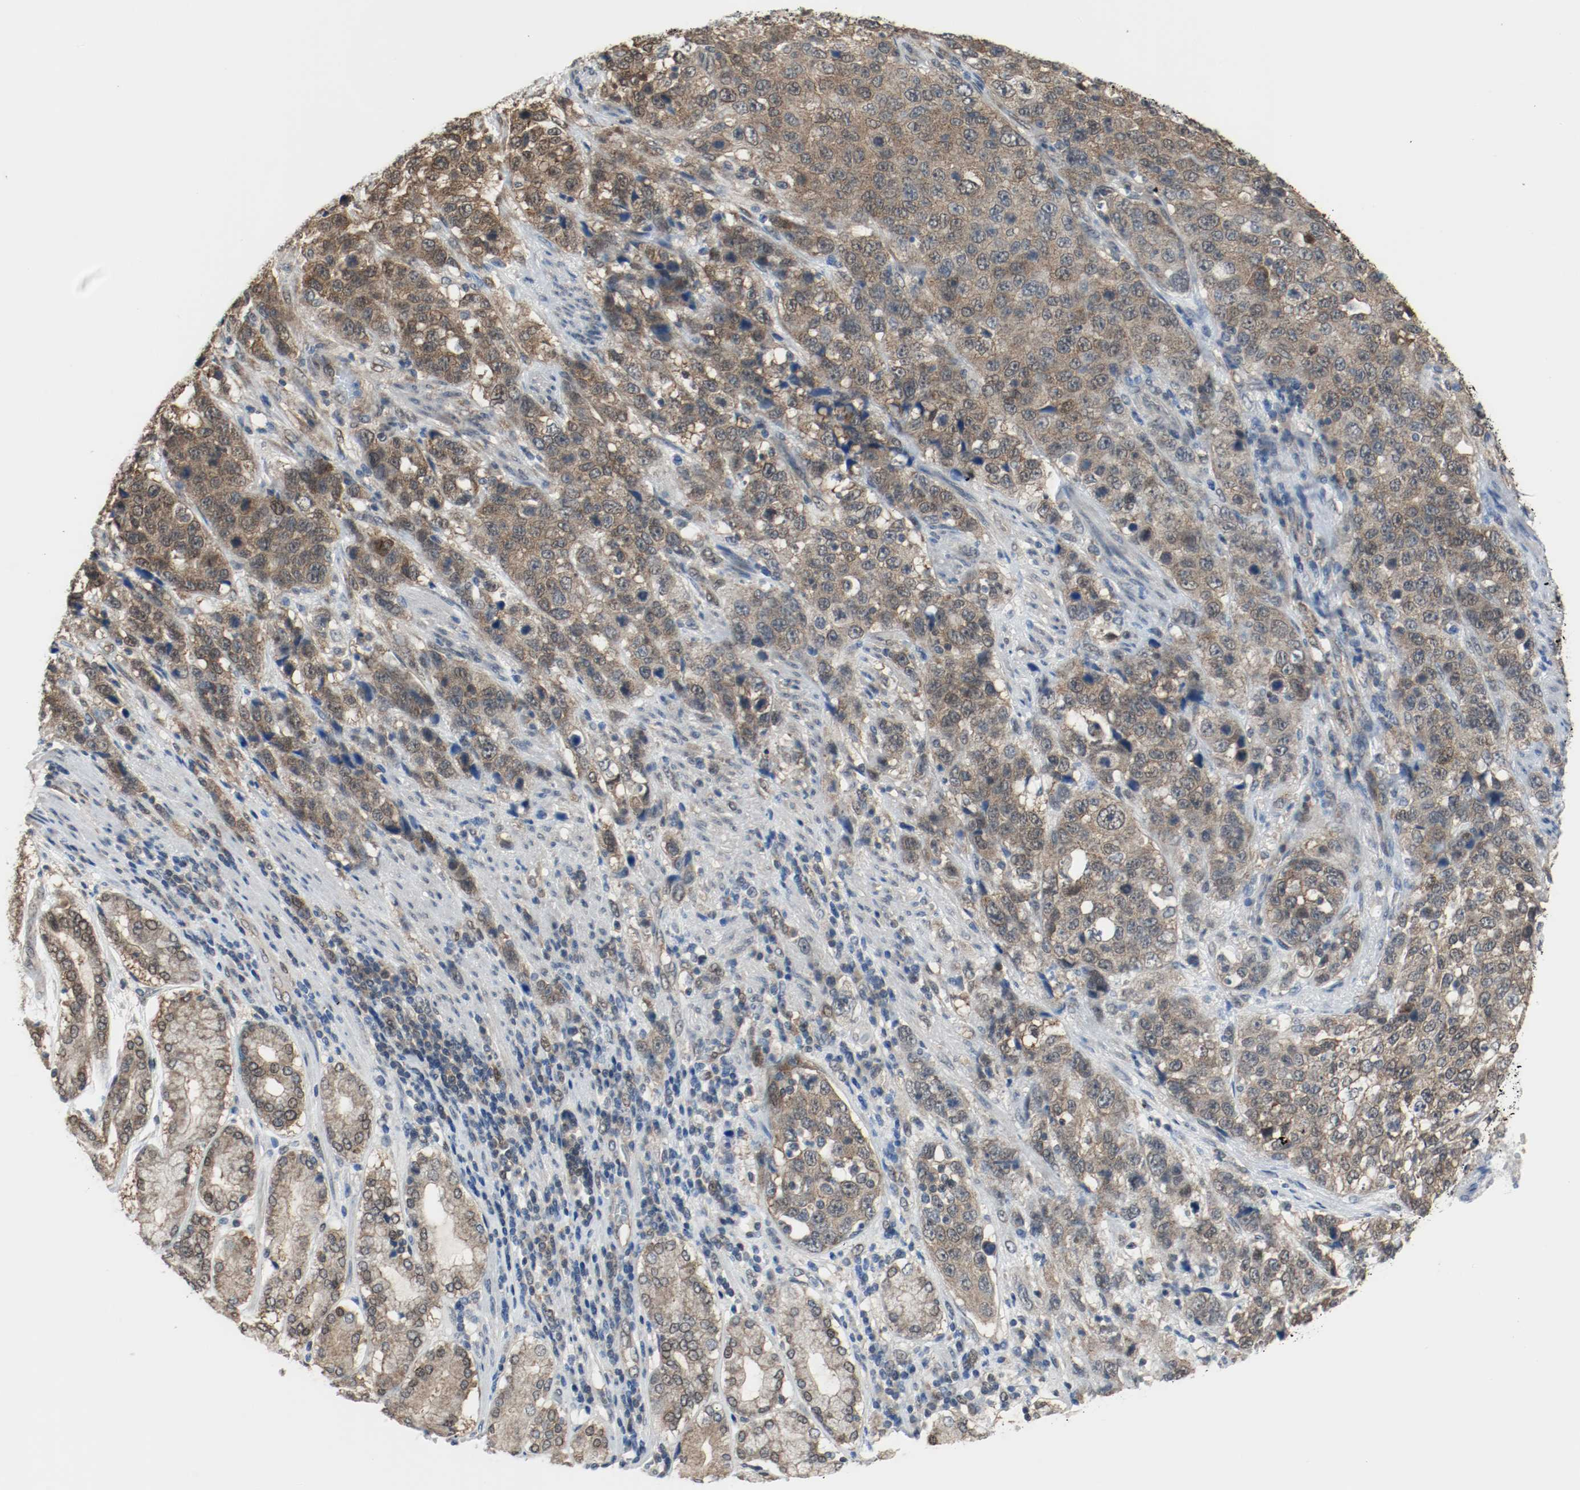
{"staining": {"intensity": "moderate", "quantity": ">75%", "location": "cytoplasmic/membranous,nuclear"}, "tissue": "stomach cancer", "cell_type": "Tumor cells", "image_type": "cancer", "snomed": [{"axis": "morphology", "description": "Normal tissue, NOS"}, {"axis": "morphology", "description": "Adenocarcinoma, NOS"}, {"axis": "topography", "description": "Stomach"}], "caption": "A brown stain labels moderate cytoplasmic/membranous and nuclear expression of a protein in human stomach cancer tumor cells. (Stains: DAB in brown, nuclei in blue, Microscopy: brightfield microscopy at high magnification).", "gene": "PPME1", "patient": {"sex": "male", "age": 48}}